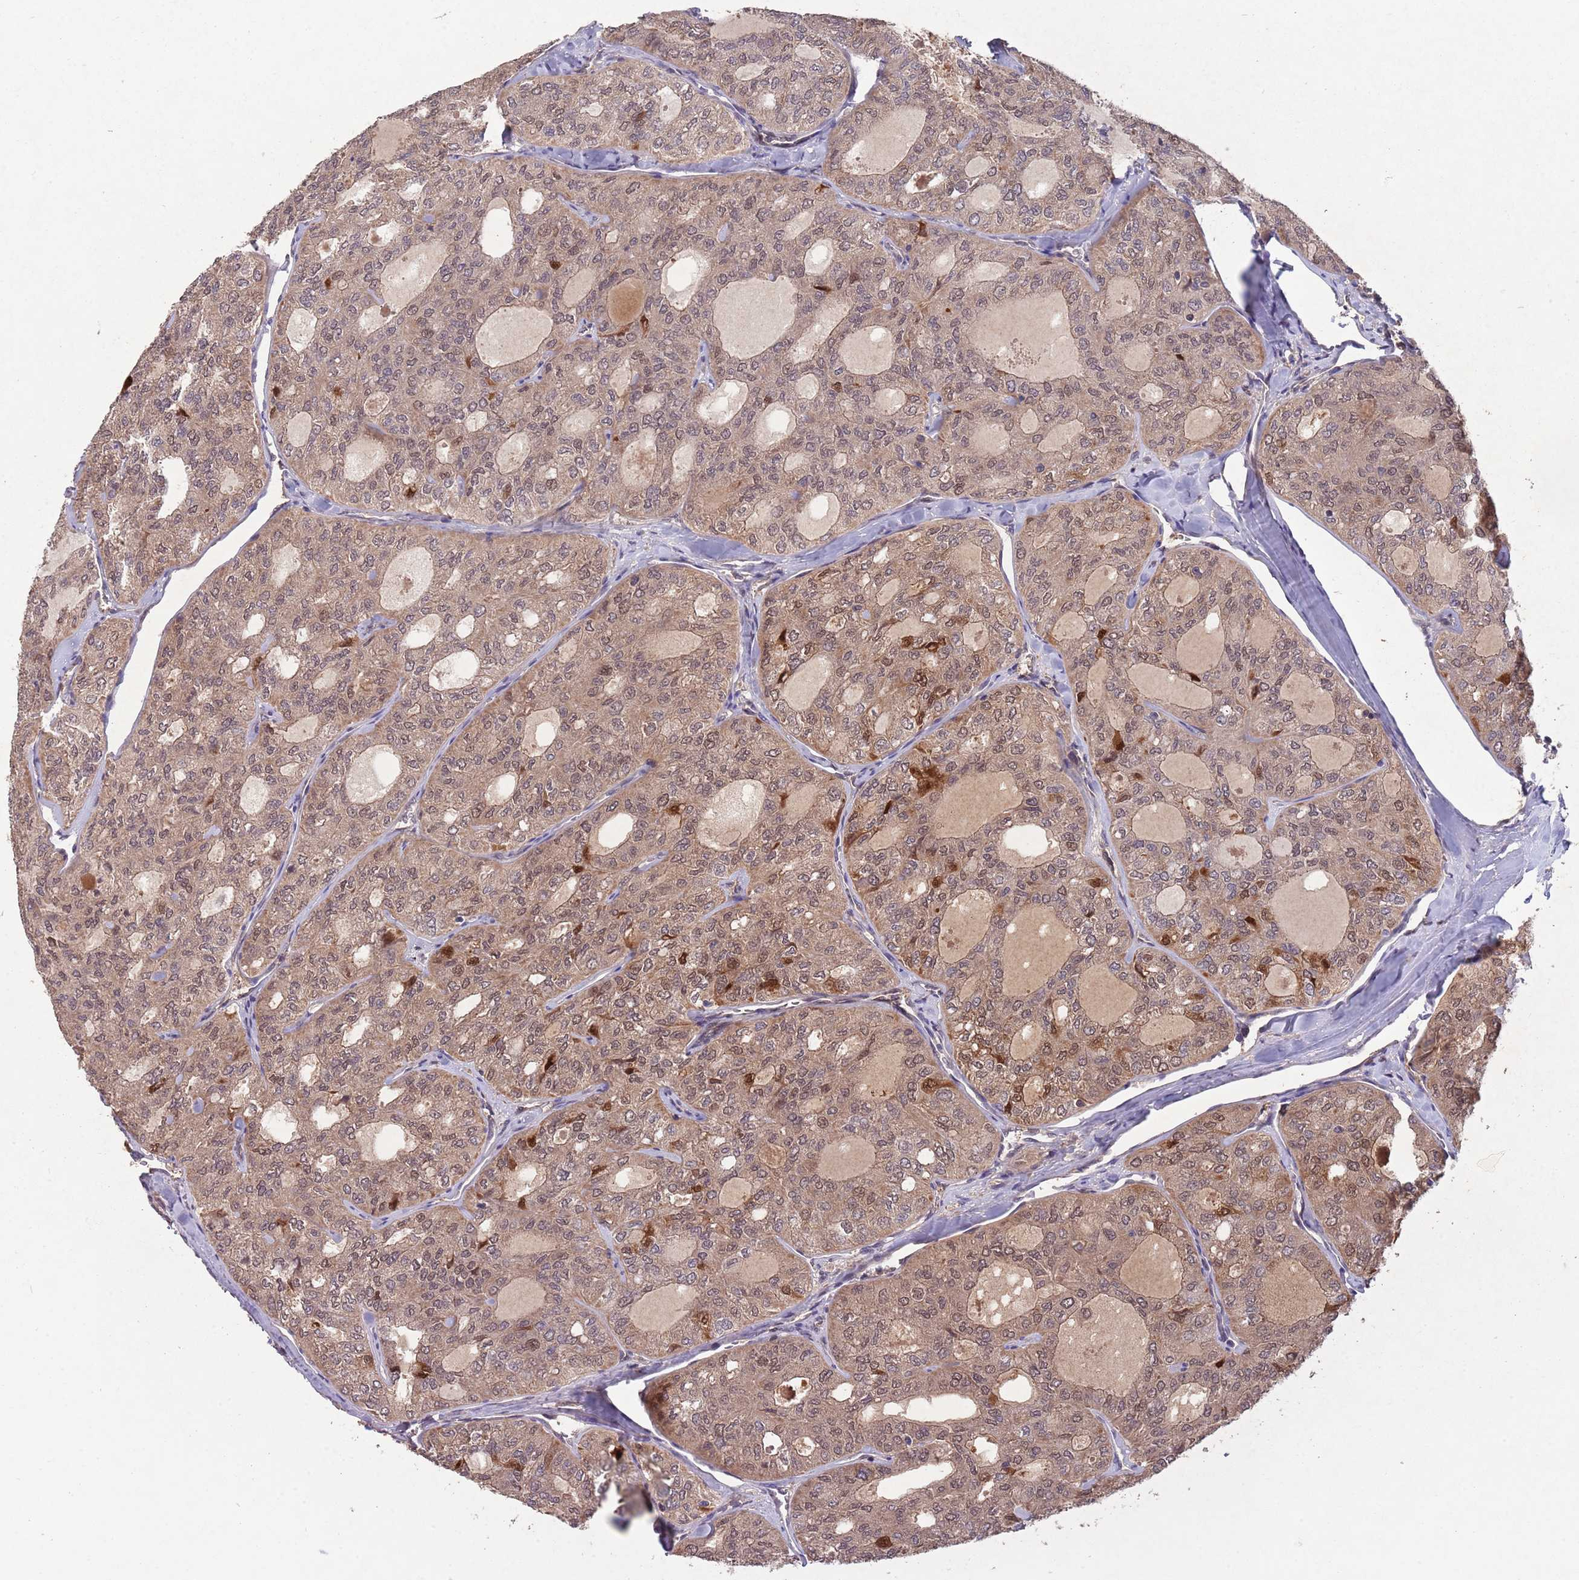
{"staining": {"intensity": "moderate", "quantity": "25%-75%", "location": "cytoplasmic/membranous,nuclear"}, "tissue": "thyroid cancer", "cell_type": "Tumor cells", "image_type": "cancer", "snomed": [{"axis": "morphology", "description": "Follicular adenoma carcinoma, NOS"}, {"axis": "topography", "description": "Thyroid gland"}], "caption": "Thyroid cancer stained for a protein shows moderate cytoplasmic/membranous and nuclear positivity in tumor cells.", "gene": "ZNF639", "patient": {"sex": "male", "age": 75}}